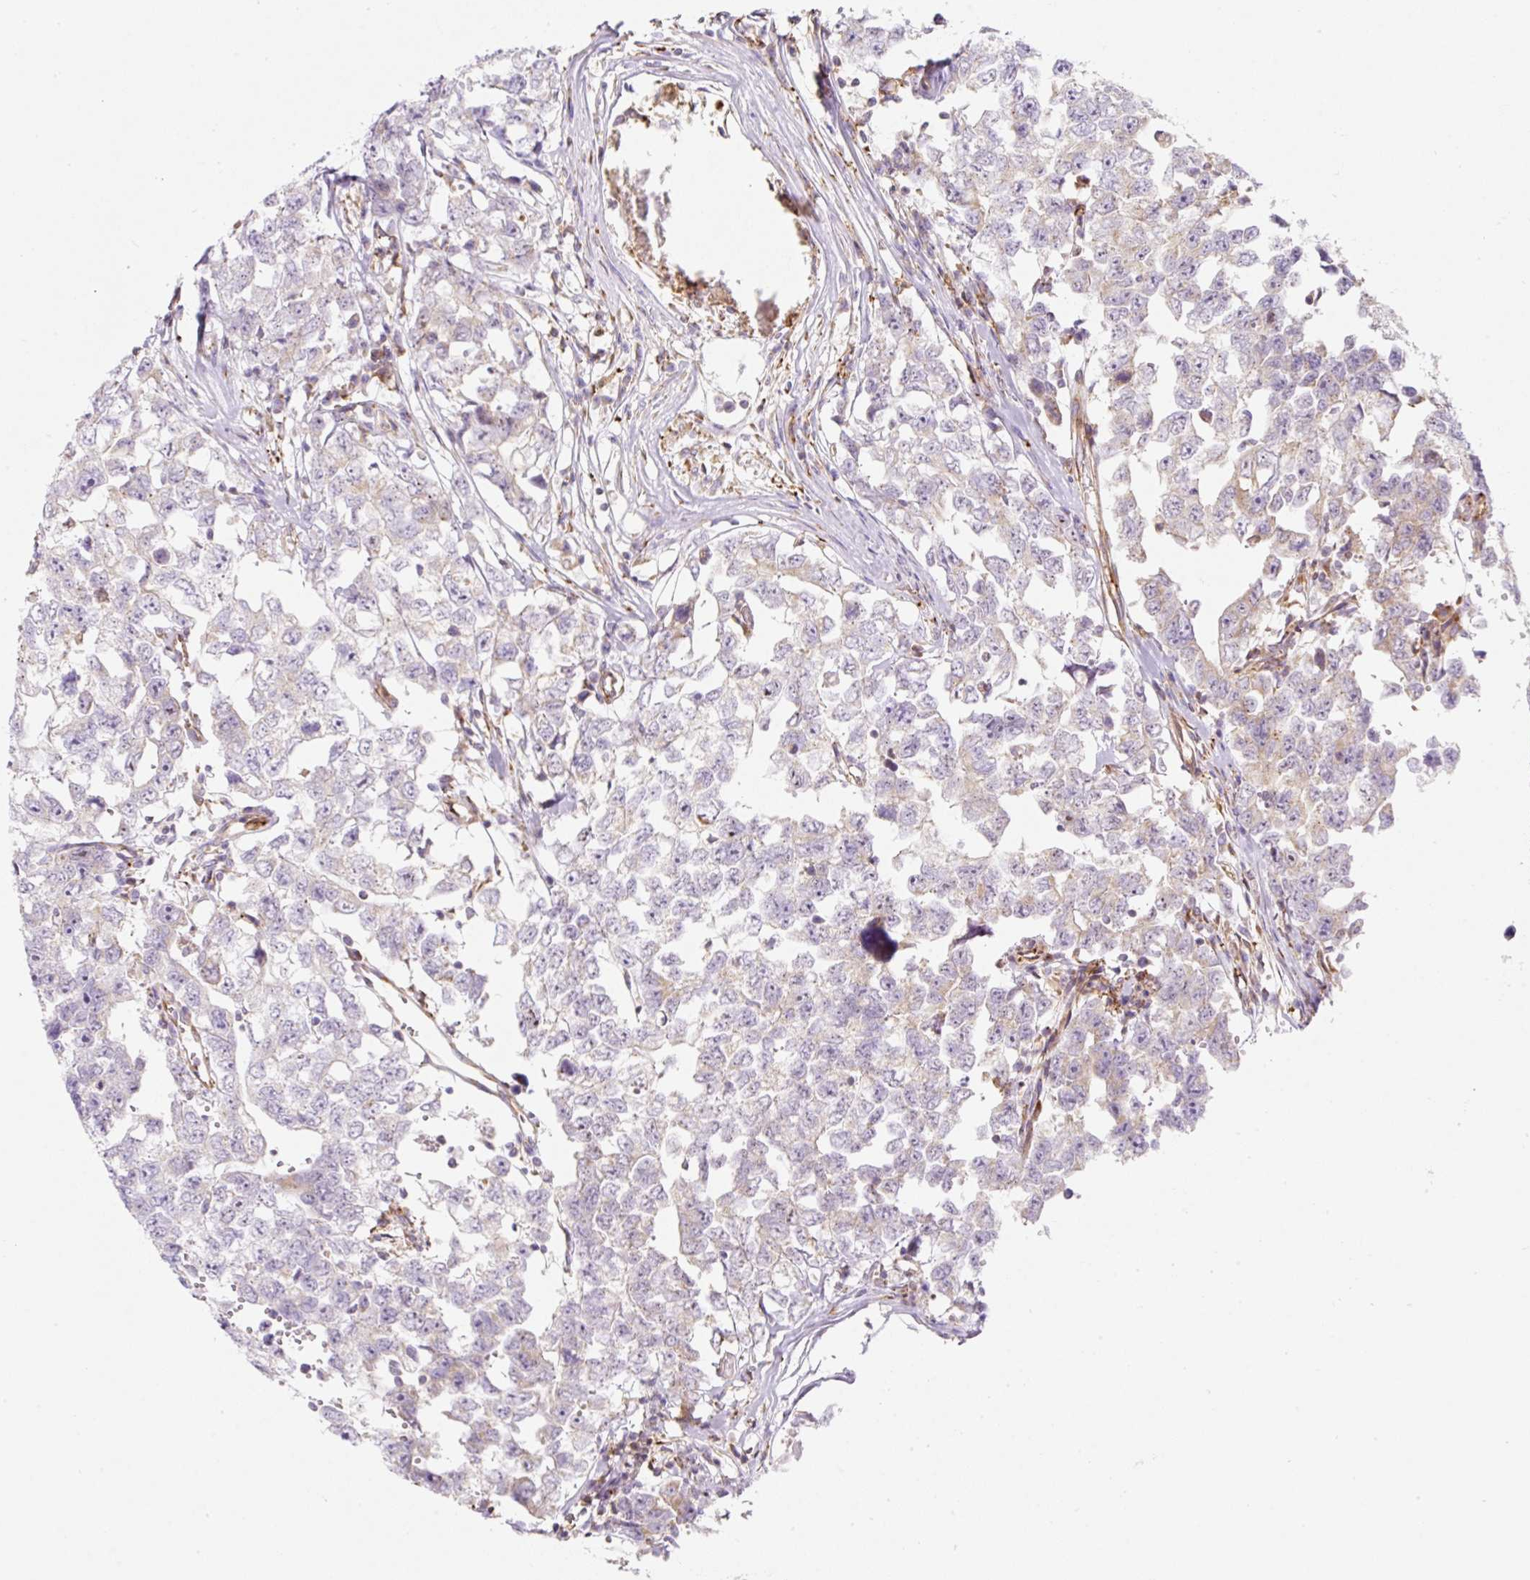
{"staining": {"intensity": "negative", "quantity": "none", "location": "none"}, "tissue": "testis cancer", "cell_type": "Tumor cells", "image_type": "cancer", "snomed": [{"axis": "morphology", "description": "Carcinoma, Embryonal, NOS"}, {"axis": "topography", "description": "Testis"}], "caption": "Immunohistochemistry histopathology image of neoplastic tissue: human testis cancer stained with DAB displays no significant protein positivity in tumor cells. Brightfield microscopy of immunohistochemistry stained with DAB (3,3'-diaminobenzidine) (brown) and hematoxylin (blue), captured at high magnification.", "gene": "ERAP2", "patient": {"sex": "male", "age": 22}}